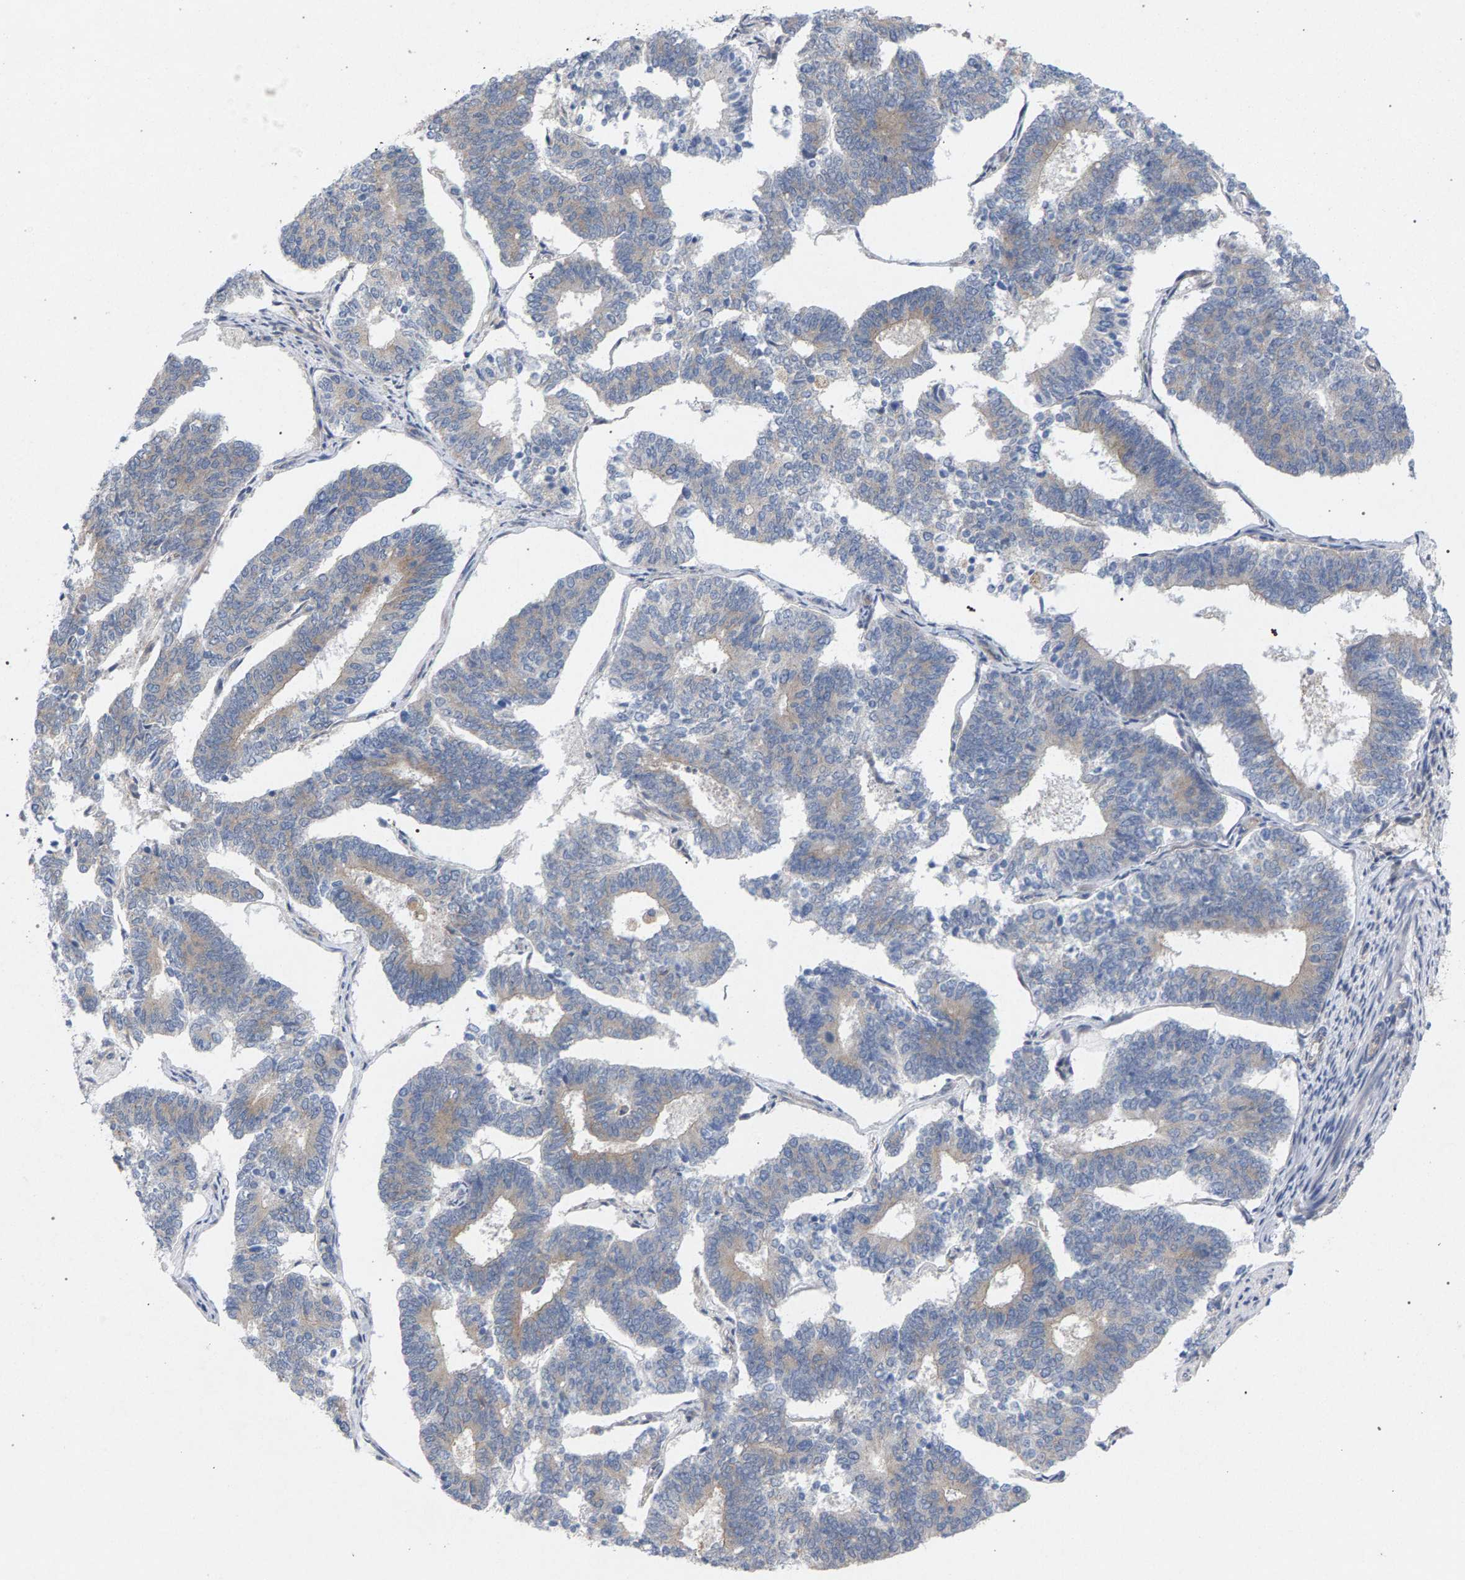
{"staining": {"intensity": "weak", "quantity": ">75%", "location": "cytoplasmic/membranous"}, "tissue": "endometrial cancer", "cell_type": "Tumor cells", "image_type": "cancer", "snomed": [{"axis": "morphology", "description": "Adenocarcinoma, NOS"}, {"axis": "topography", "description": "Endometrium"}], "caption": "Immunohistochemistry of human adenocarcinoma (endometrial) shows low levels of weak cytoplasmic/membranous staining in approximately >75% of tumor cells.", "gene": "MAMDC2", "patient": {"sex": "female", "age": 70}}